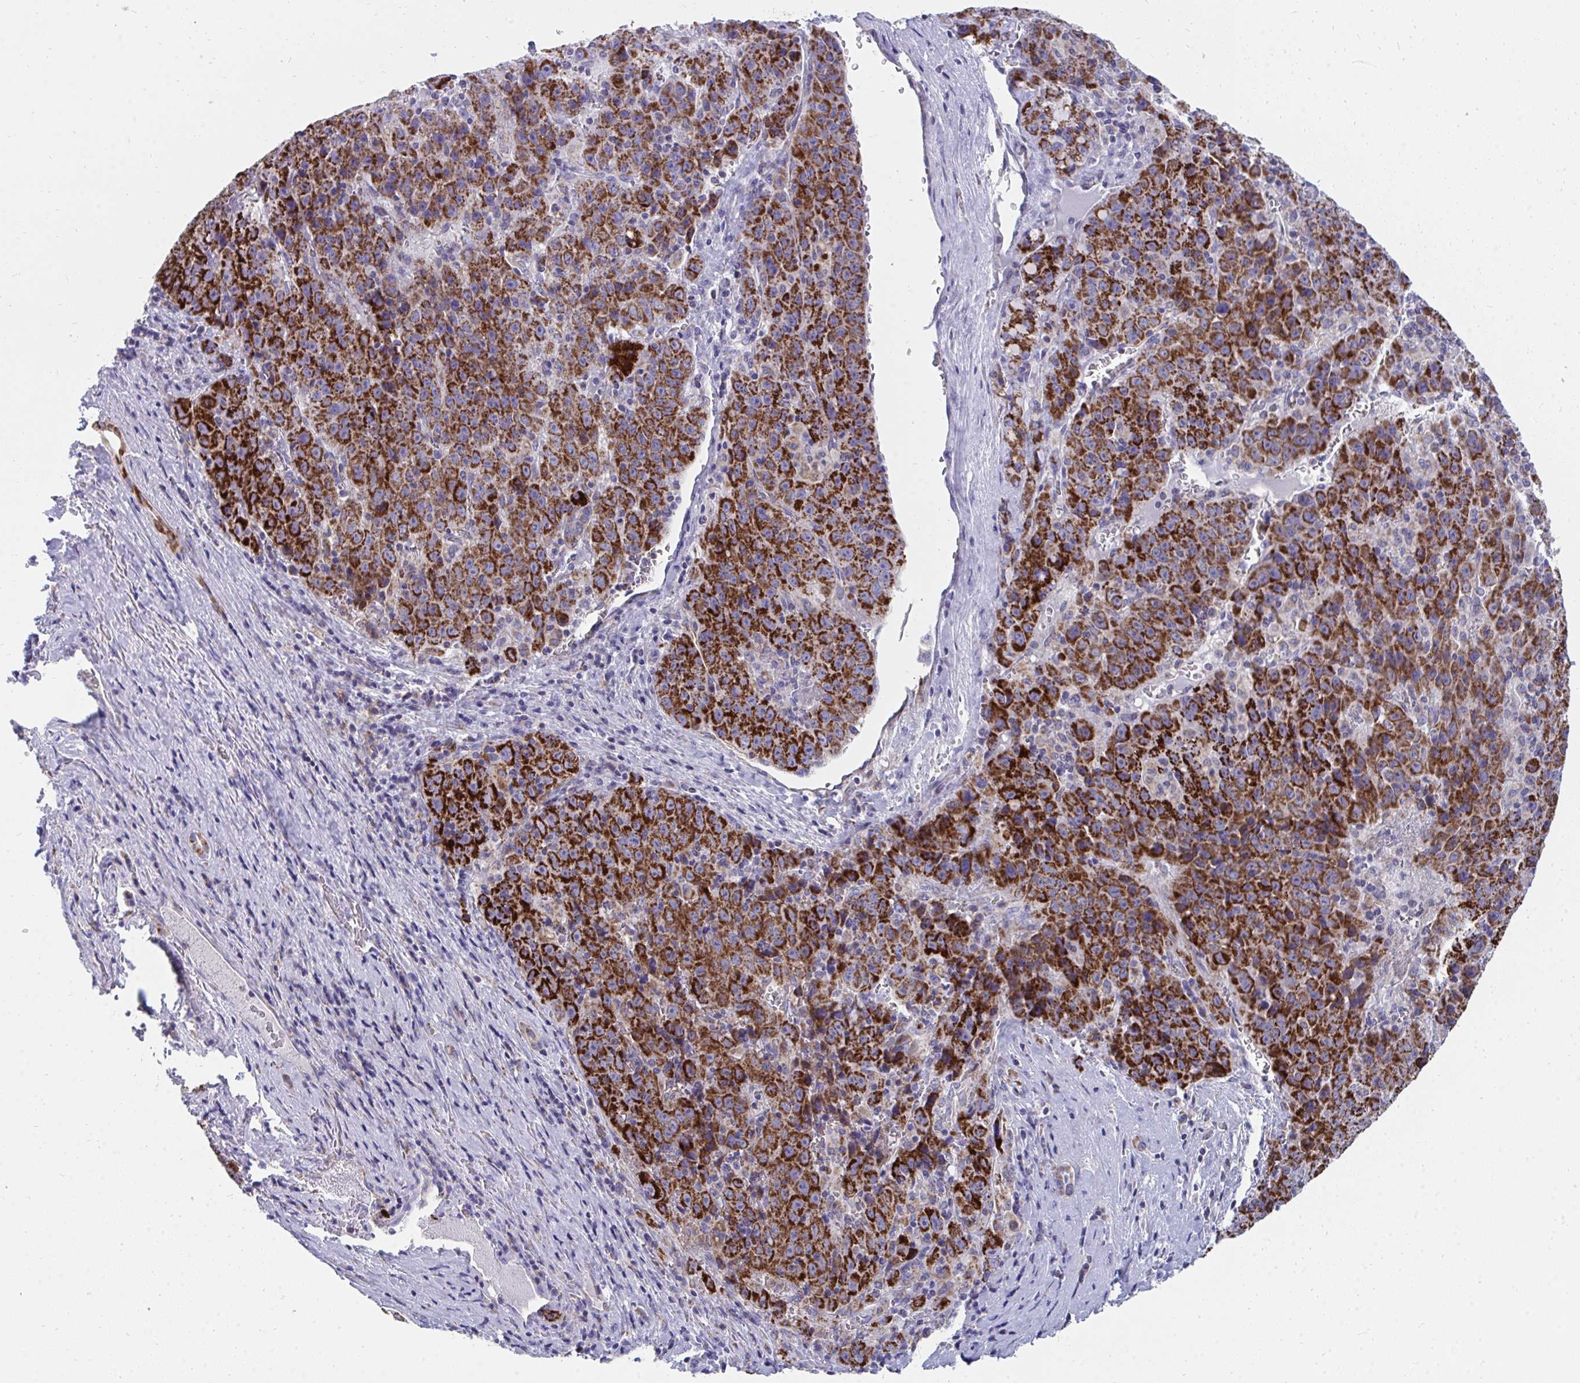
{"staining": {"intensity": "strong", "quantity": "25%-75%", "location": "cytoplasmic/membranous"}, "tissue": "liver cancer", "cell_type": "Tumor cells", "image_type": "cancer", "snomed": [{"axis": "morphology", "description": "Carcinoma, Hepatocellular, NOS"}, {"axis": "topography", "description": "Liver"}], "caption": "Human hepatocellular carcinoma (liver) stained for a protein (brown) demonstrates strong cytoplasmic/membranous positive positivity in approximately 25%-75% of tumor cells.", "gene": "PC", "patient": {"sex": "female", "age": 53}}